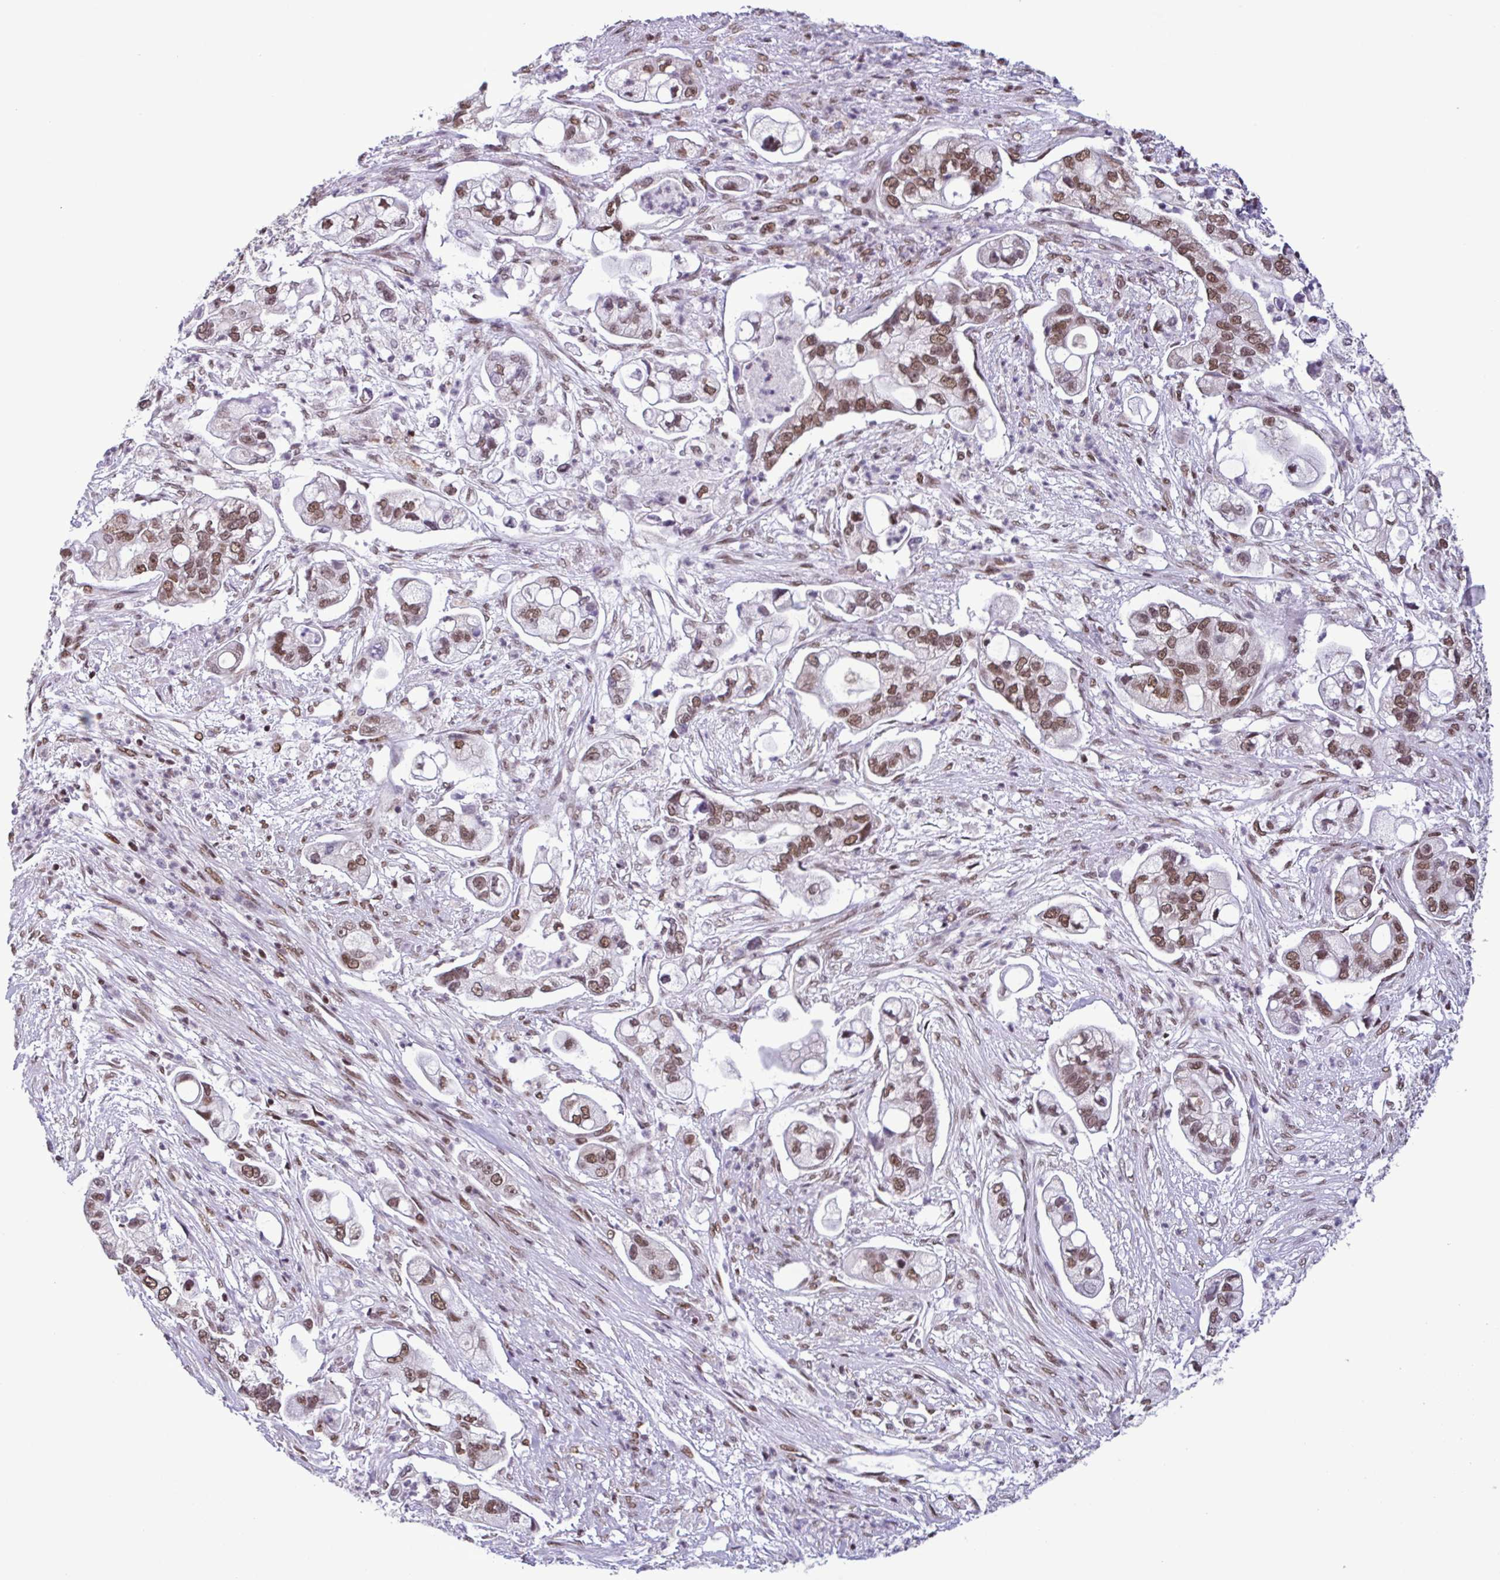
{"staining": {"intensity": "moderate", "quantity": "25%-75%", "location": "nuclear"}, "tissue": "pancreatic cancer", "cell_type": "Tumor cells", "image_type": "cancer", "snomed": [{"axis": "morphology", "description": "Adenocarcinoma, NOS"}, {"axis": "topography", "description": "Pancreas"}], "caption": "DAB (3,3'-diaminobenzidine) immunohistochemical staining of human pancreatic cancer (adenocarcinoma) reveals moderate nuclear protein expression in approximately 25%-75% of tumor cells. (DAB (3,3'-diaminobenzidine) IHC, brown staining for protein, blue staining for nuclei).", "gene": "TIMM21", "patient": {"sex": "female", "age": 69}}